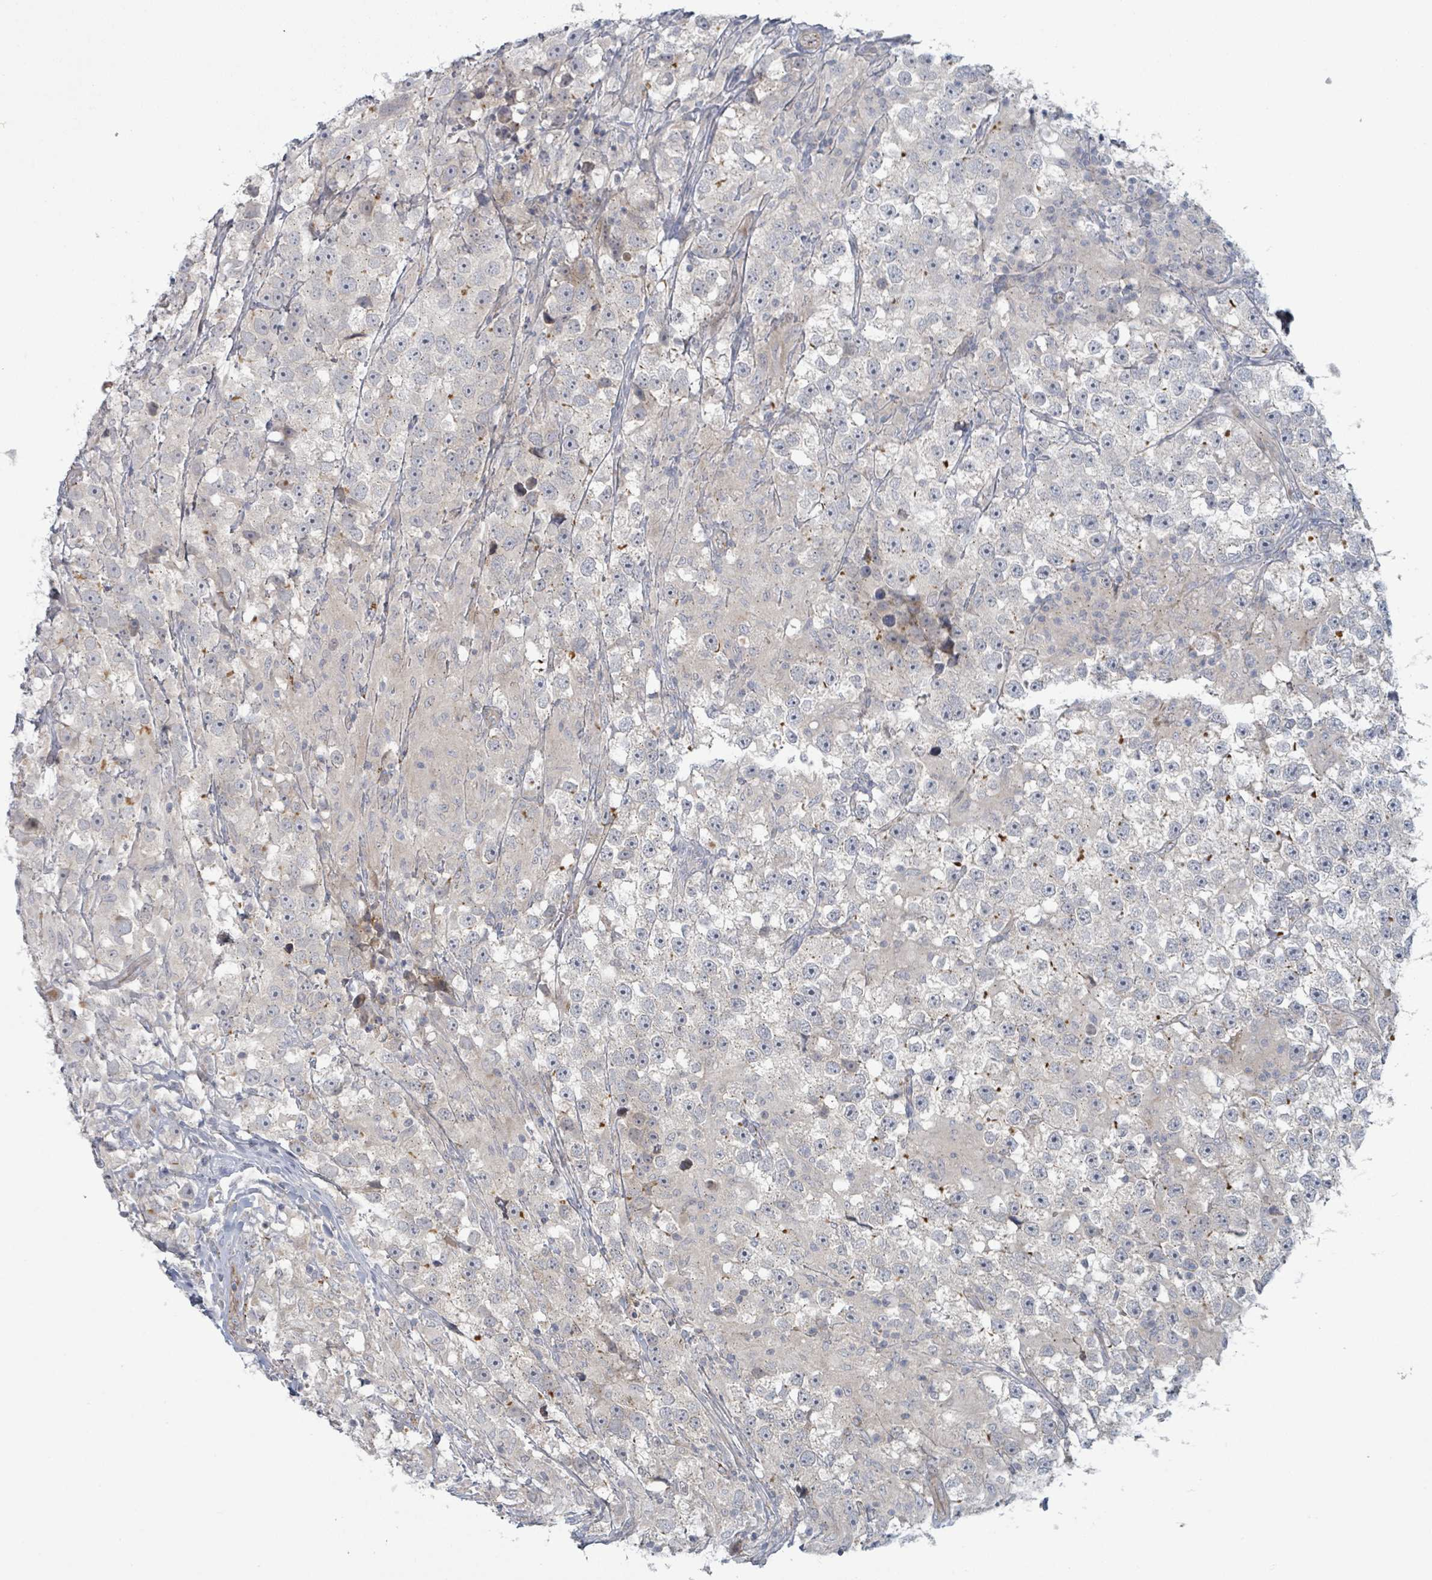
{"staining": {"intensity": "moderate", "quantity": "<25%", "location": "cytoplasmic/membranous"}, "tissue": "testis cancer", "cell_type": "Tumor cells", "image_type": "cancer", "snomed": [{"axis": "morphology", "description": "Seminoma, NOS"}, {"axis": "topography", "description": "Testis"}], "caption": "The histopathology image displays a brown stain indicating the presence of a protein in the cytoplasmic/membranous of tumor cells in testis seminoma.", "gene": "COL5A3", "patient": {"sex": "male", "age": 46}}